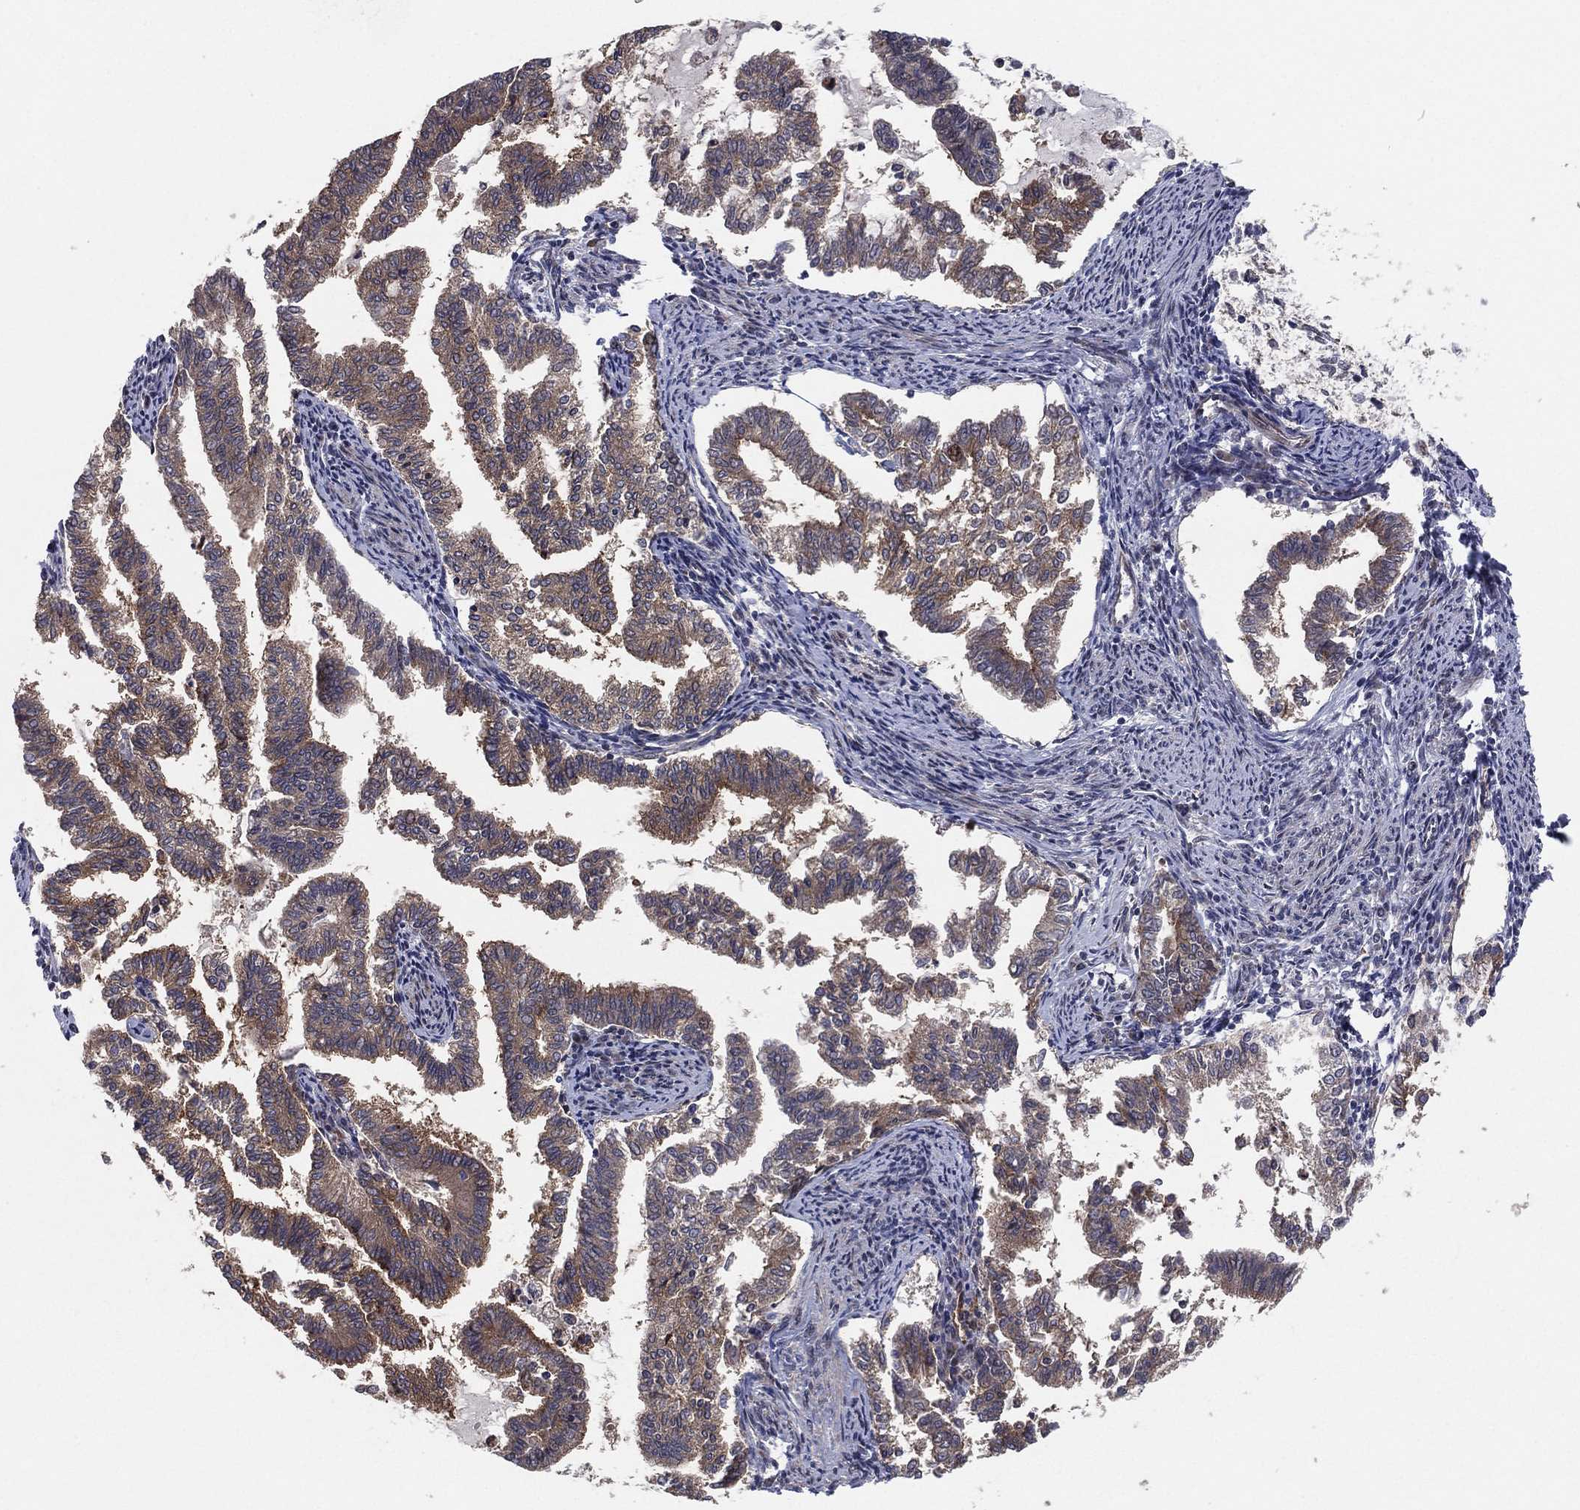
{"staining": {"intensity": "moderate", "quantity": "25%-75%", "location": "cytoplasmic/membranous"}, "tissue": "endometrial cancer", "cell_type": "Tumor cells", "image_type": "cancer", "snomed": [{"axis": "morphology", "description": "Adenocarcinoma, NOS"}, {"axis": "topography", "description": "Endometrium"}], "caption": "DAB immunohistochemical staining of endometrial cancer (adenocarcinoma) reveals moderate cytoplasmic/membranous protein positivity in approximately 25%-75% of tumor cells. The staining was performed using DAB, with brown indicating positive protein expression. Nuclei are stained blue with hematoxylin.", "gene": "UTP14A", "patient": {"sex": "female", "age": 79}}